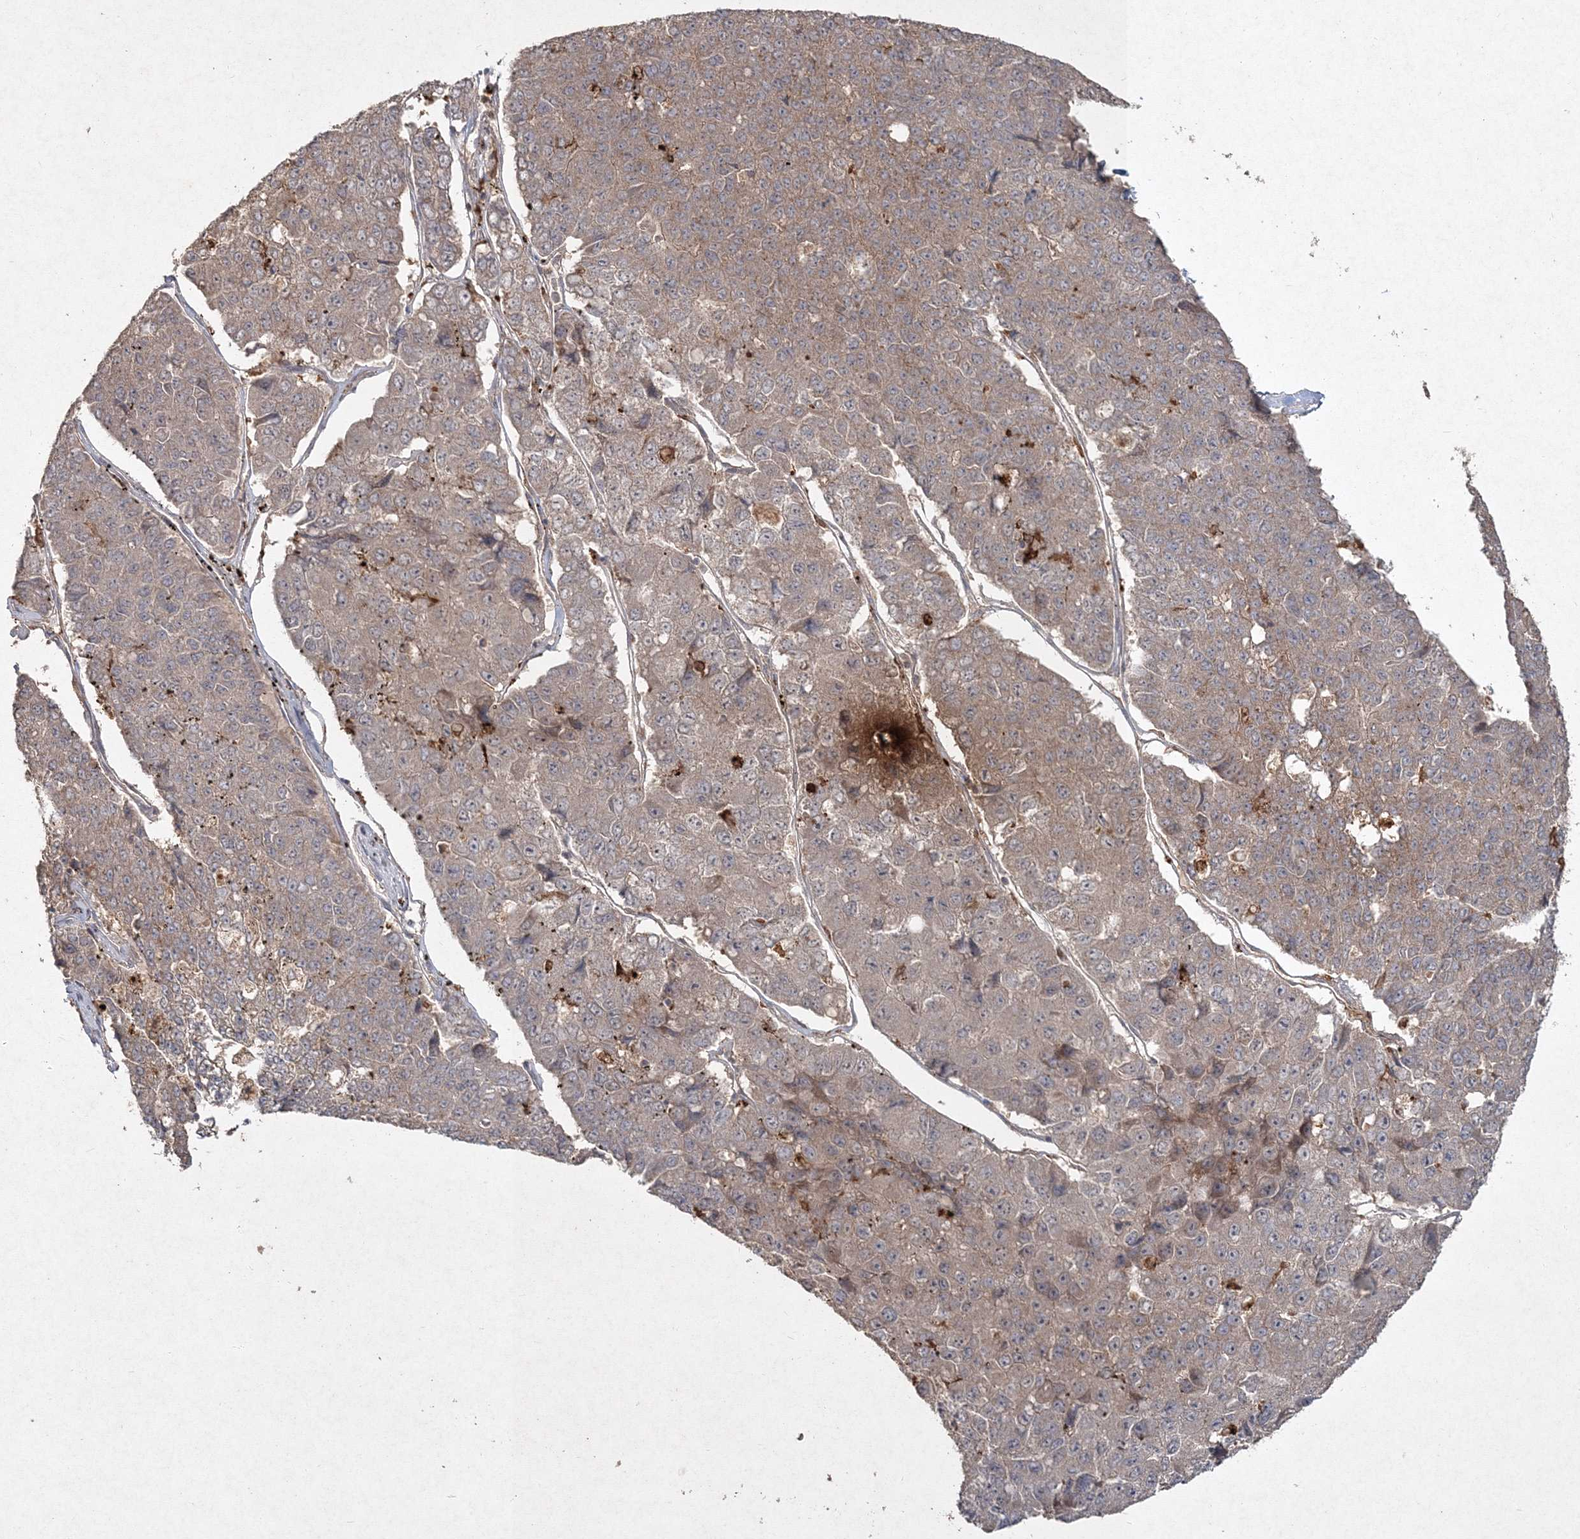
{"staining": {"intensity": "weak", "quantity": ">75%", "location": "cytoplasmic/membranous"}, "tissue": "pancreatic cancer", "cell_type": "Tumor cells", "image_type": "cancer", "snomed": [{"axis": "morphology", "description": "Adenocarcinoma, NOS"}, {"axis": "topography", "description": "Pancreas"}], "caption": "Tumor cells exhibit low levels of weak cytoplasmic/membranous staining in approximately >75% of cells in pancreatic cancer.", "gene": "SPRY1", "patient": {"sex": "male", "age": 50}}